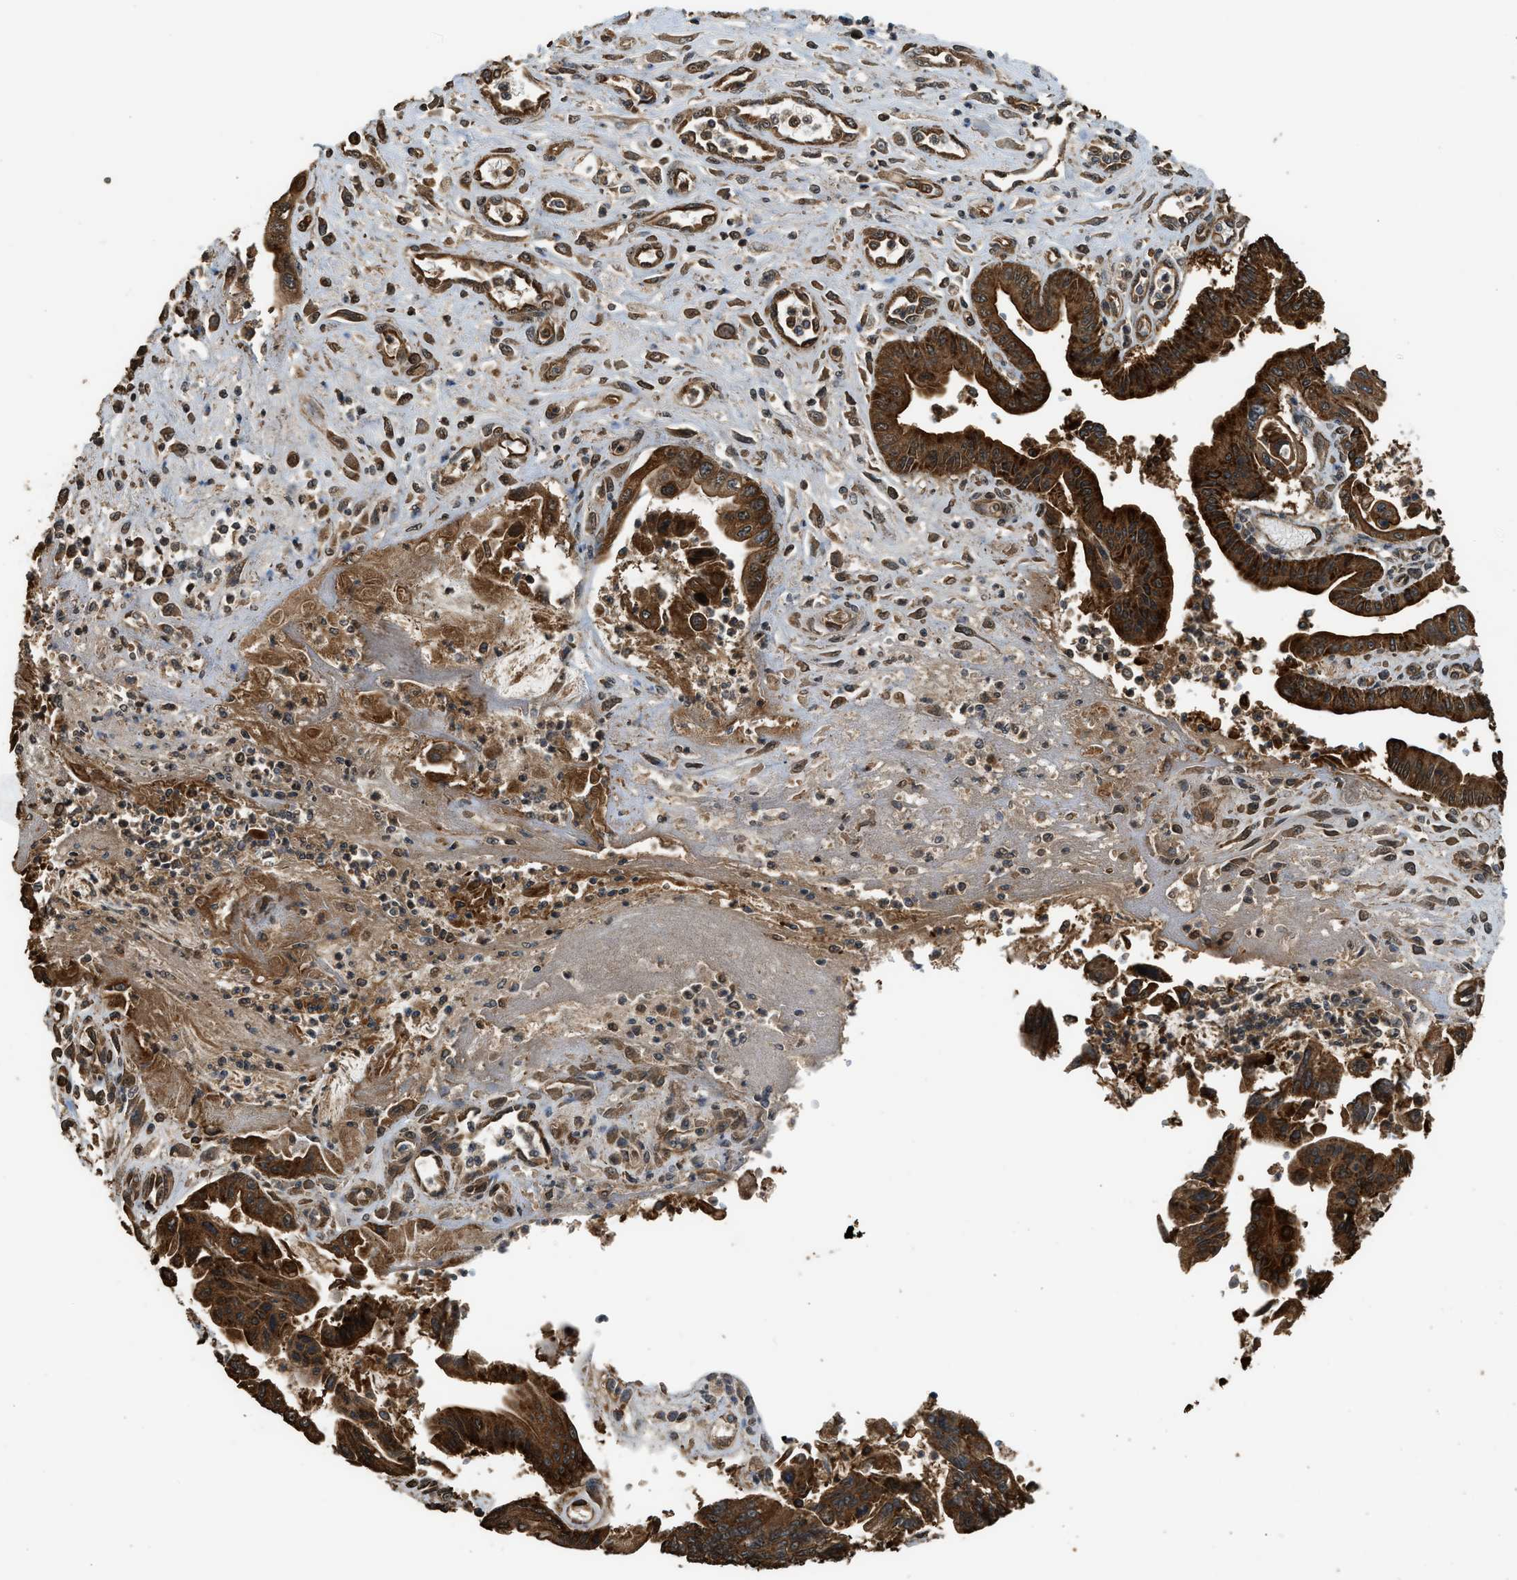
{"staining": {"intensity": "strong", "quantity": ">75%", "location": "cytoplasmic/membranous"}, "tissue": "pancreatic cancer", "cell_type": "Tumor cells", "image_type": "cancer", "snomed": [{"axis": "morphology", "description": "Adenocarcinoma, NOS"}, {"axis": "topography", "description": "Pancreas"}], "caption": "The immunohistochemical stain highlights strong cytoplasmic/membranous expression in tumor cells of pancreatic adenocarcinoma tissue.", "gene": "MYBL2", "patient": {"sex": "male", "age": 56}}